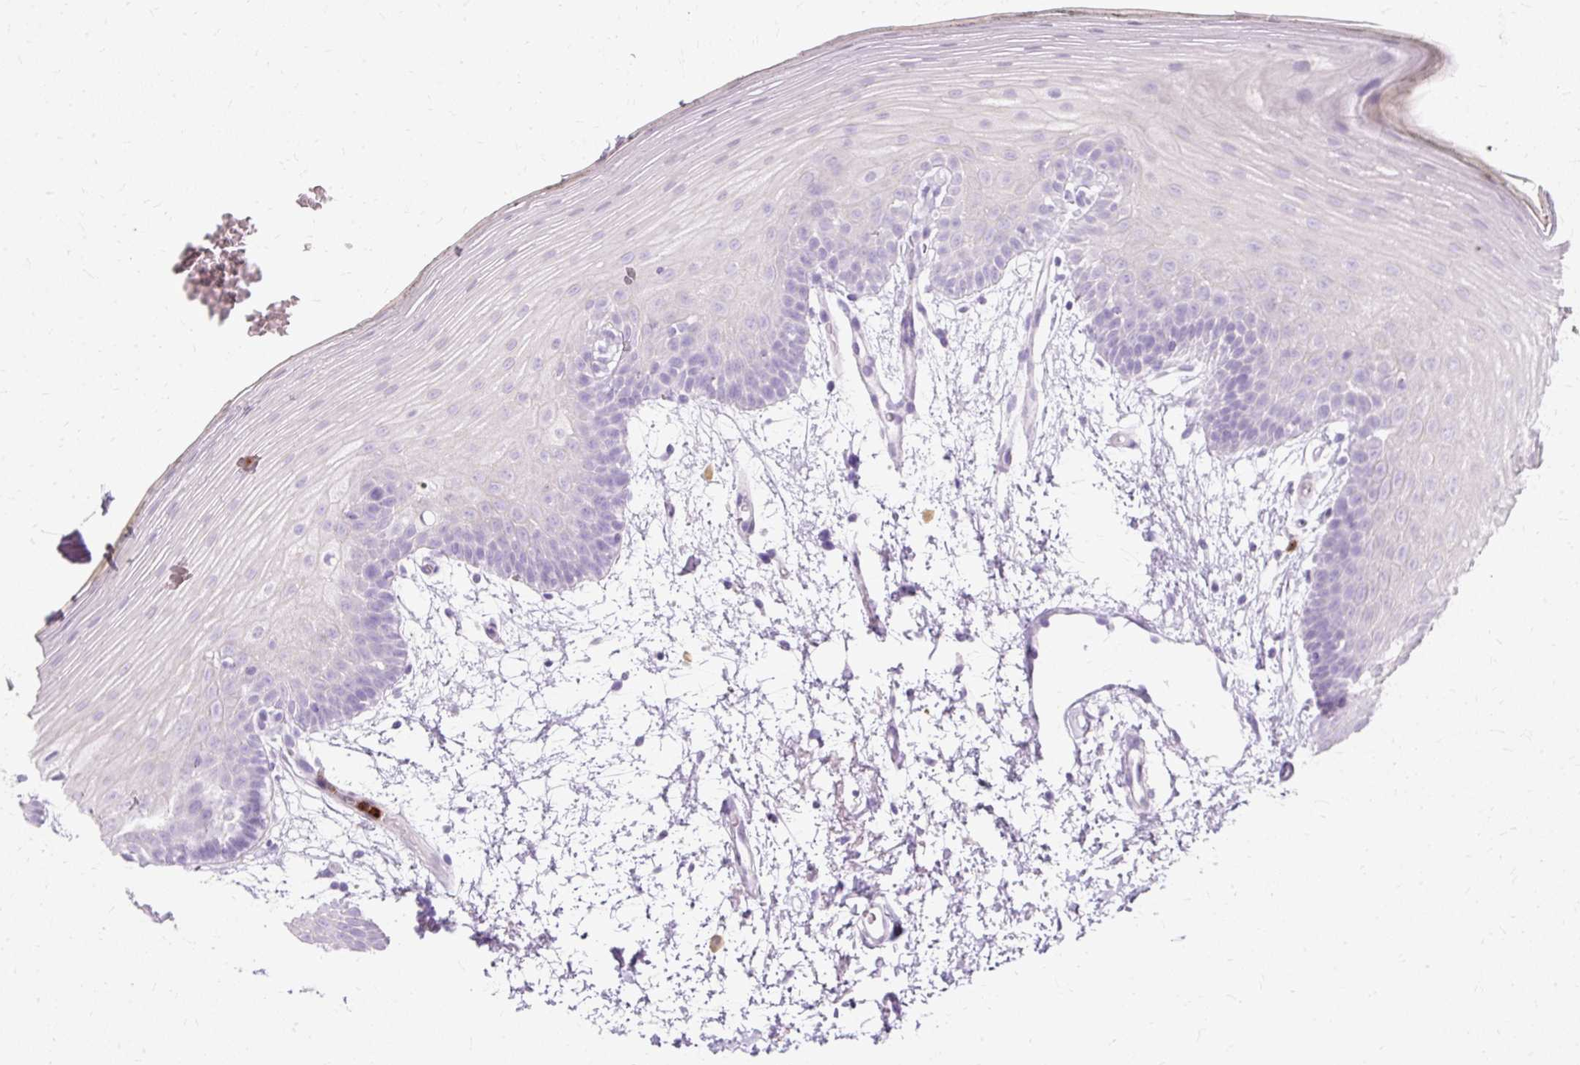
{"staining": {"intensity": "negative", "quantity": "none", "location": "none"}, "tissue": "oral mucosa", "cell_type": "Squamous epithelial cells", "image_type": "normal", "snomed": [{"axis": "morphology", "description": "Normal tissue, NOS"}, {"axis": "morphology", "description": "Squamous cell carcinoma, NOS"}, {"axis": "topography", "description": "Oral tissue"}, {"axis": "topography", "description": "Head-Neck"}], "caption": "A histopathology image of oral mucosa stained for a protein displays no brown staining in squamous epithelial cells.", "gene": "DEFA1B", "patient": {"sex": "female", "age": 81}}